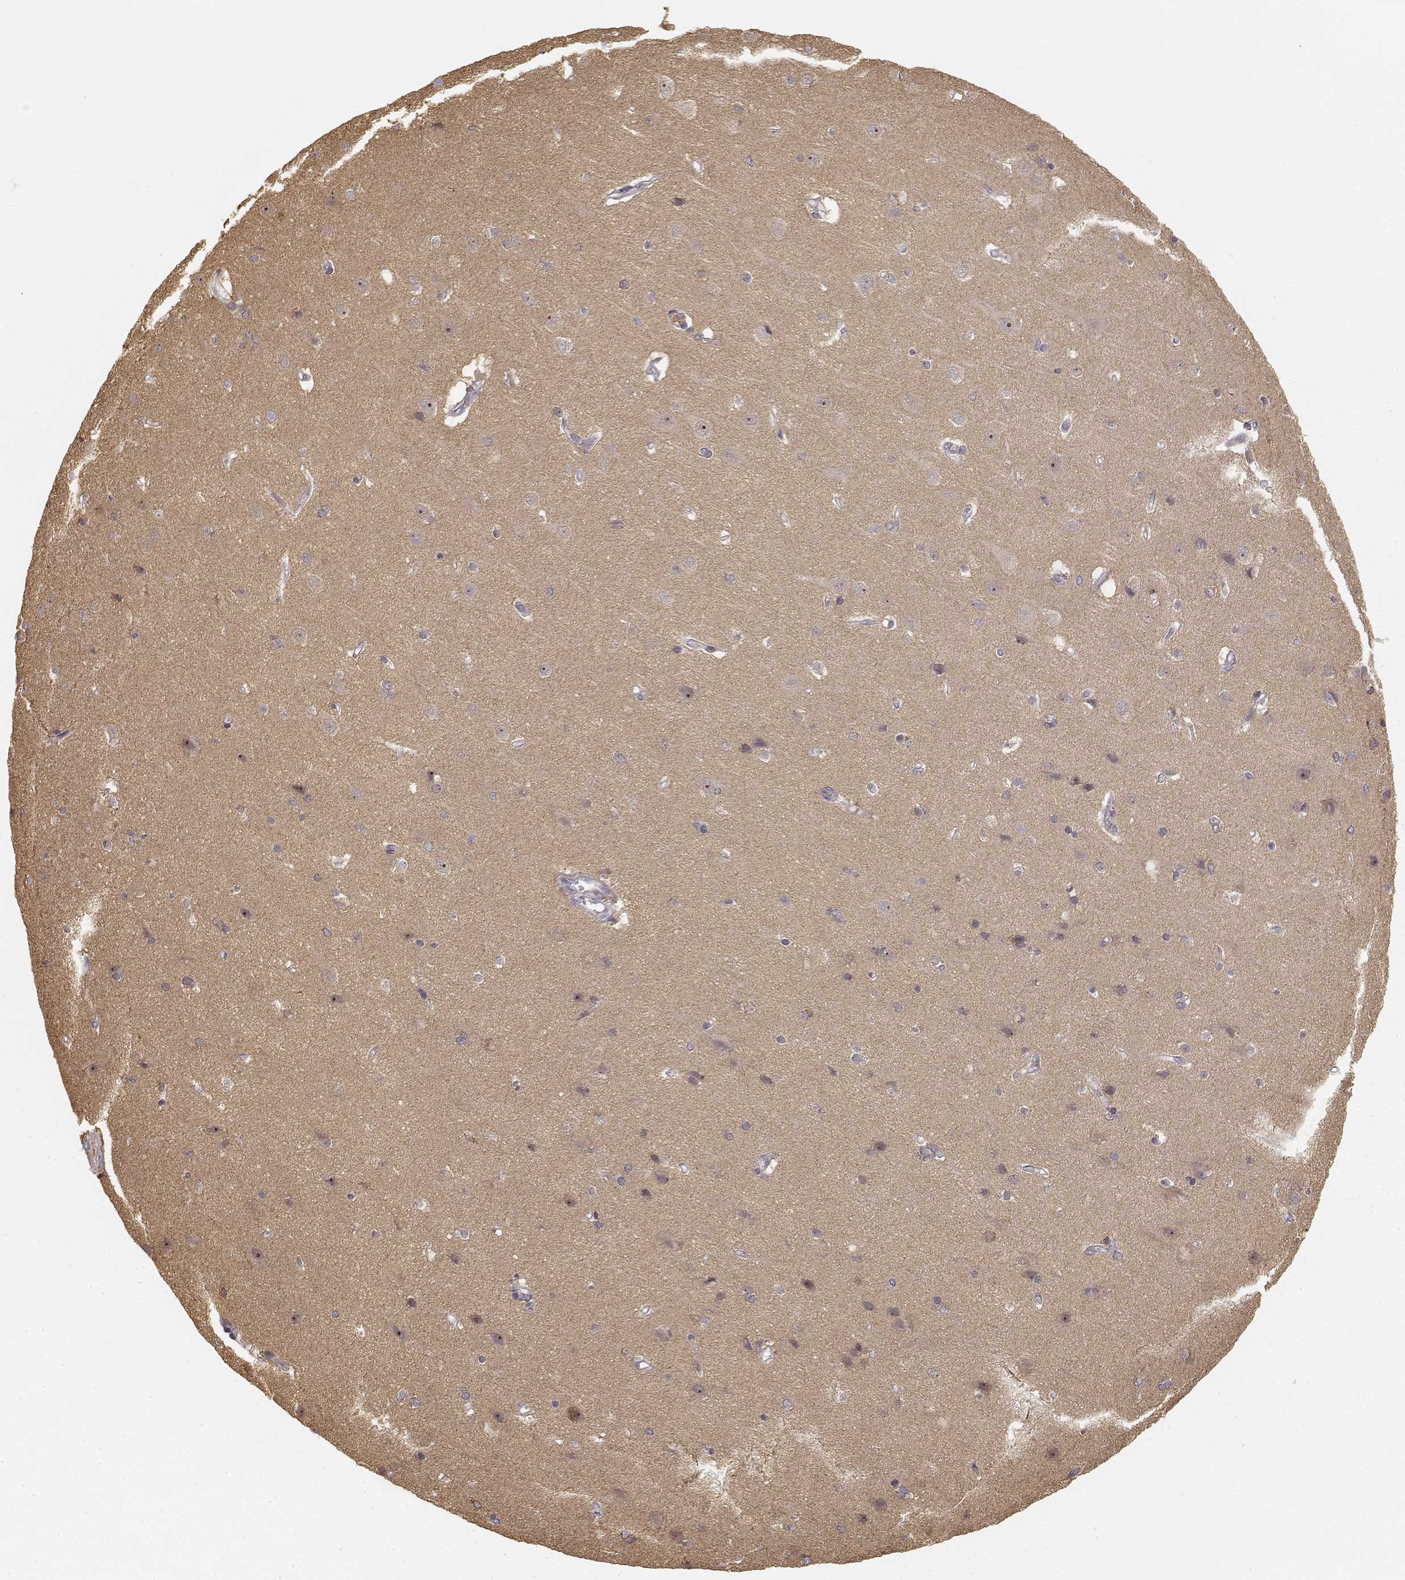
{"staining": {"intensity": "negative", "quantity": "none", "location": "none"}, "tissue": "cerebral cortex", "cell_type": "Endothelial cells", "image_type": "normal", "snomed": [{"axis": "morphology", "description": "Normal tissue, NOS"}, {"axis": "topography", "description": "Cerebral cortex"}], "caption": "High power microscopy micrograph of an immunohistochemistry (IHC) micrograph of benign cerebral cortex, revealing no significant expression in endothelial cells.", "gene": "MED12L", "patient": {"sex": "male", "age": 37}}